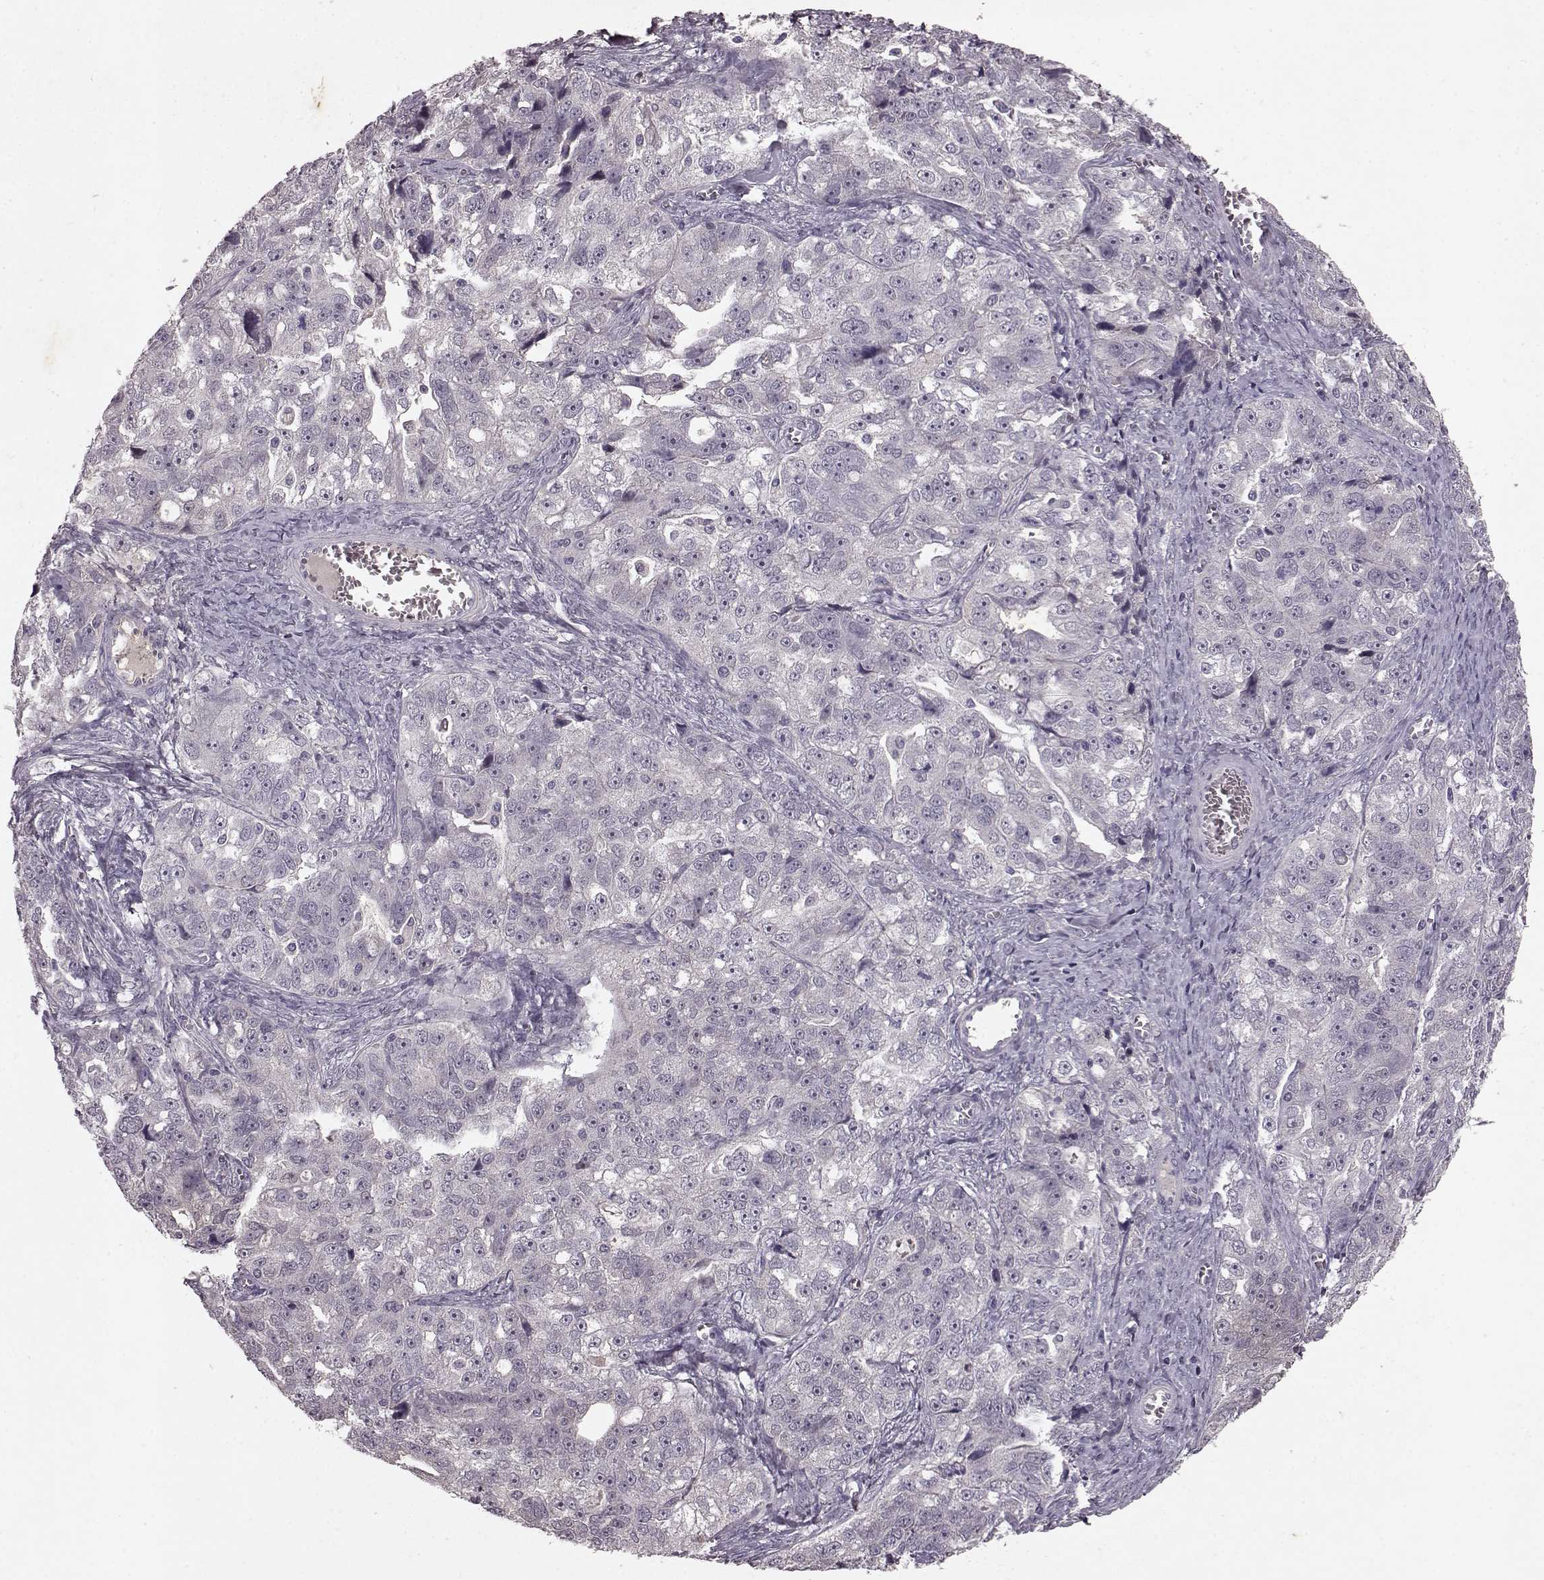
{"staining": {"intensity": "negative", "quantity": "none", "location": "none"}, "tissue": "ovarian cancer", "cell_type": "Tumor cells", "image_type": "cancer", "snomed": [{"axis": "morphology", "description": "Cystadenocarcinoma, serous, NOS"}, {"axis": "topography", "description": "Ovary"}], "caption": "A histopathology image of human ovarian cancer (serous cystadenocarcinoma) is negative for staining in tumor cells.", "gene": "FRRS1L", "patient": {"sex": "female", "age": 51}}